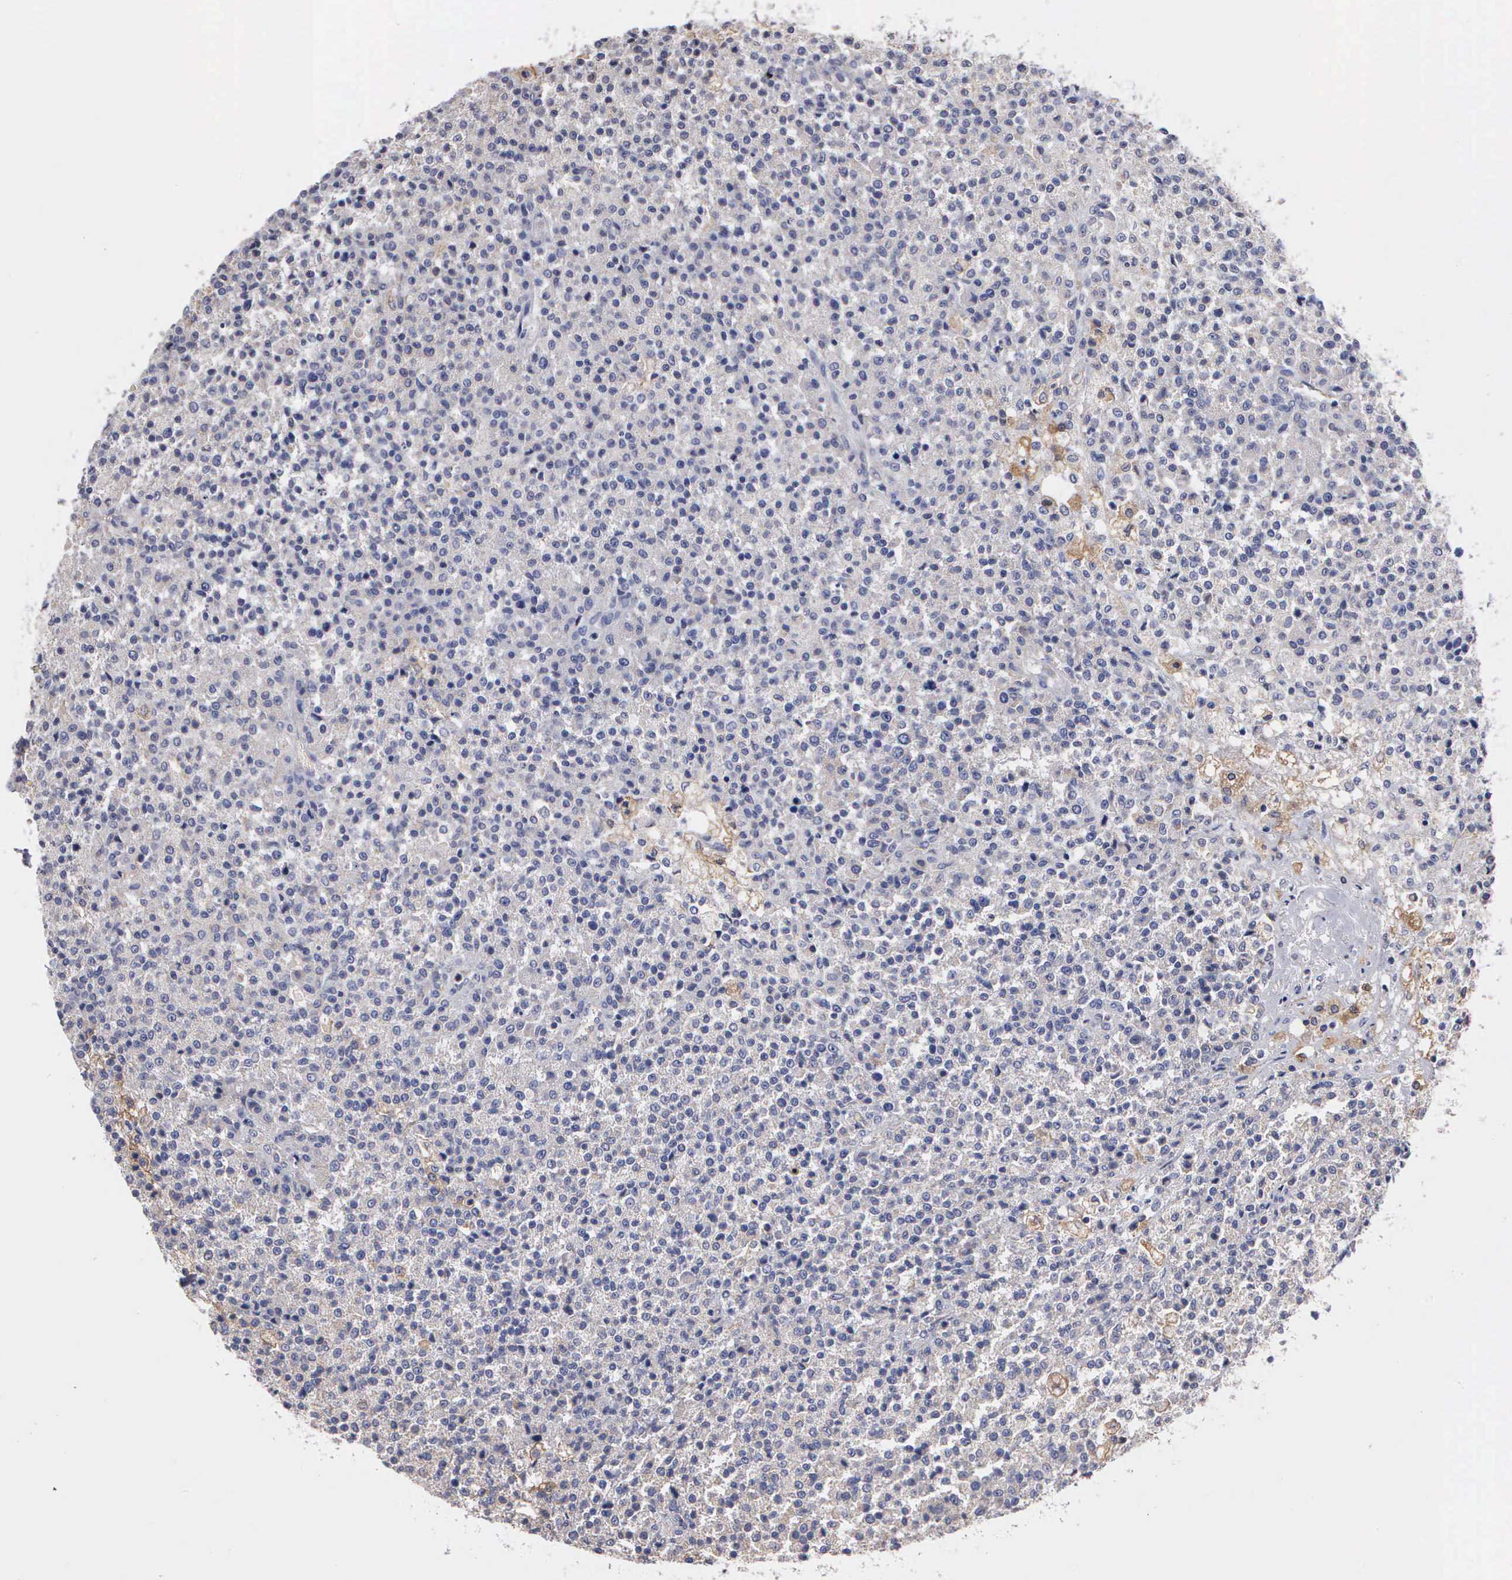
{"staining": {"intensity": "negative", "quantity": "none", "location": "none"}, "tissue": "testis cancer", "cell_type": "Tumor cells", "image_type": "cancer", "snomed": [{"axis": "morphology", "description": "Seminoma, NOS"}, {"axis": "topography", "description": "Testis"}], "caption": "Immunohistochemistry (IHC) micrograph of neoplastic tissue: human seminoma (testis) stained with DAB reveals no significant protein staining in tumor cells. Nuclei are stained in blue.", "gene": "PTGS2", "patient": {"sex": "male", "age": 59}}